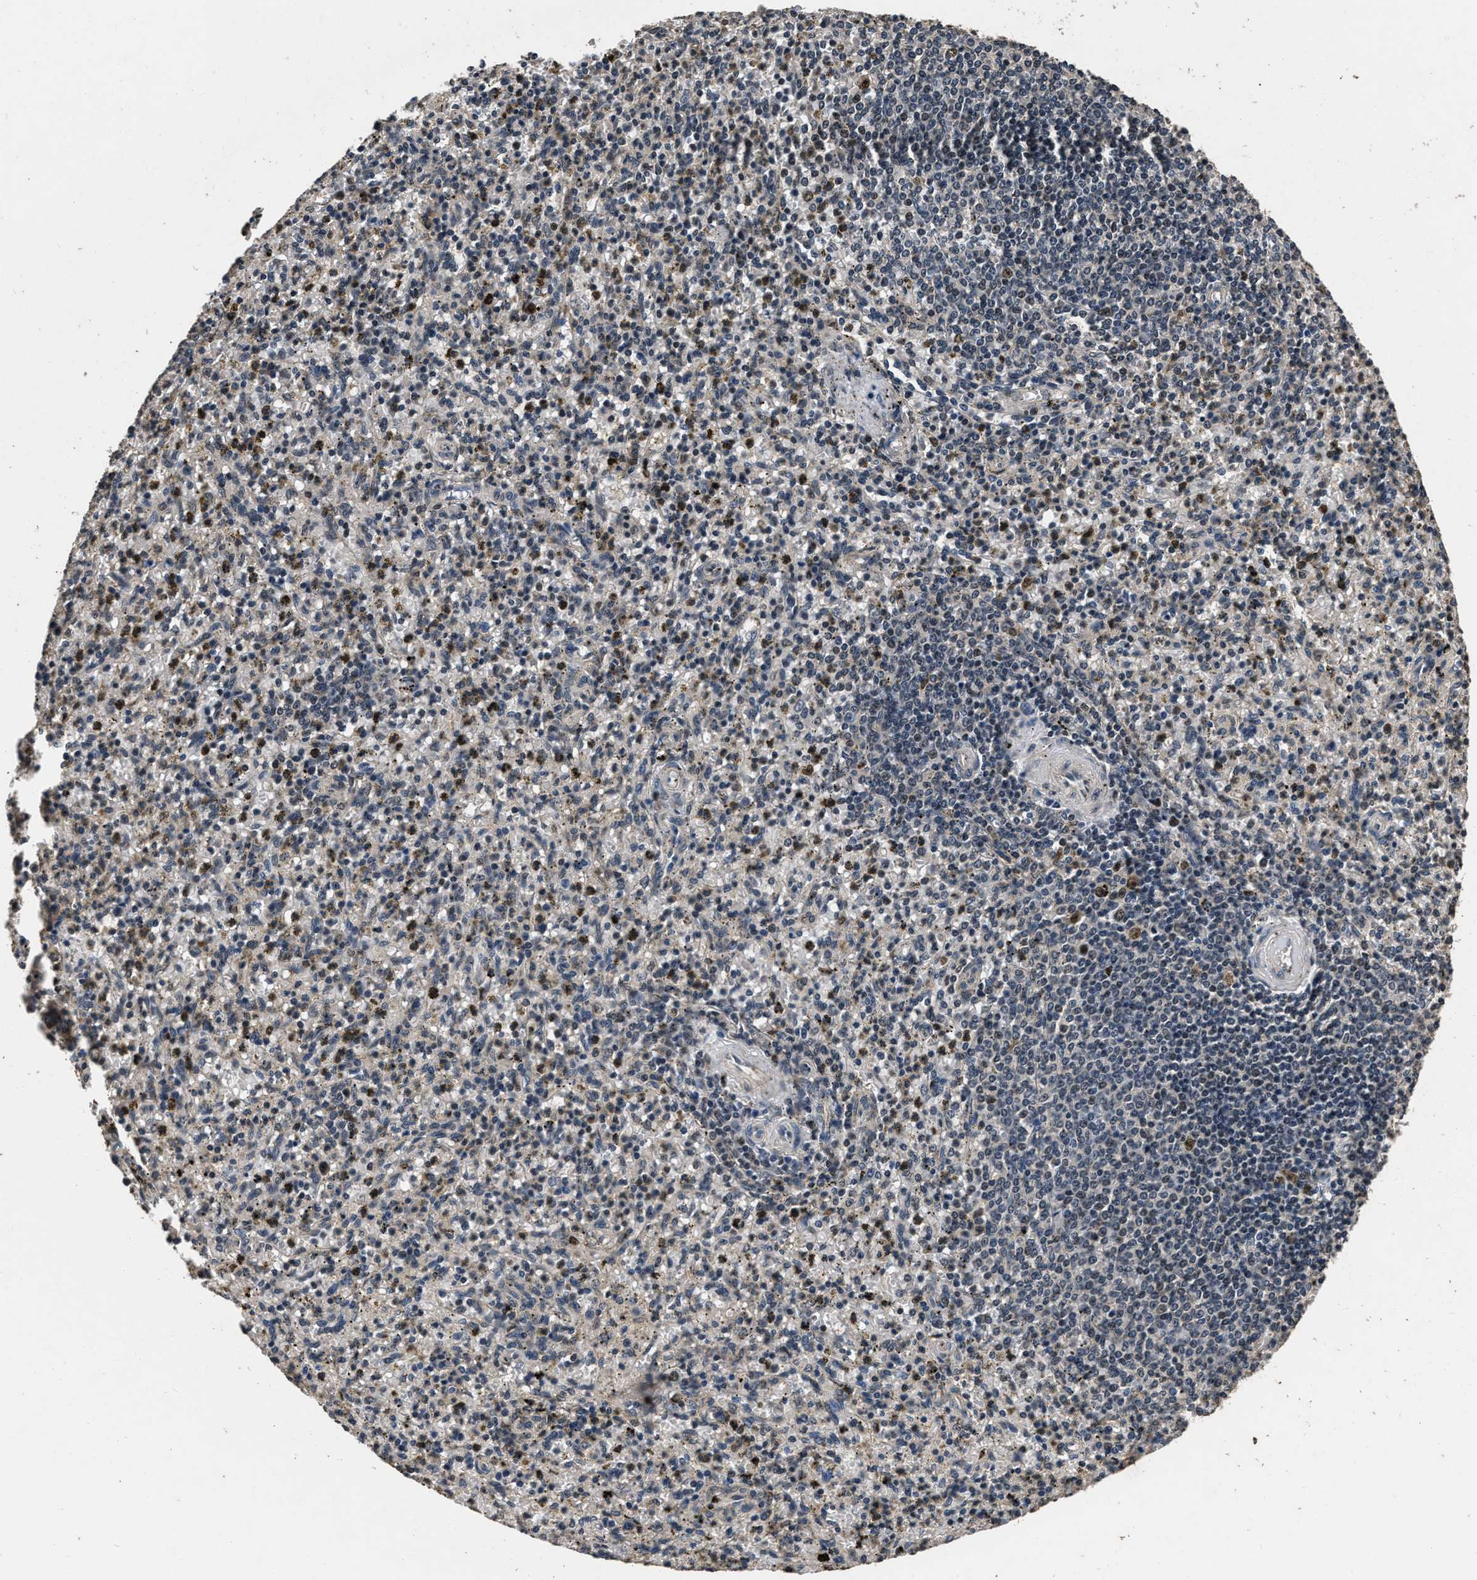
{"staining": {"intensity": "moderate", "quantity": "25%-75%", "location": "nuclear"}, "tissue": "spleen", "cell_type": "Cells in red pulp", "image_type": "normal", "snomed": [{"axis": "morphology", "description": "Normal tissue, NOS"}, {"axis": "topography", "description": "Spleen"}], "caption": "A photomicrograph of spleen stained for a protein demonstrates moderate nuclear brown staining in cells in red pulp. (DAB IHC with brightfield microscopy, high magnification).", "gene": "CSTF1", "patient": {"sex": "male", "age": 72}}